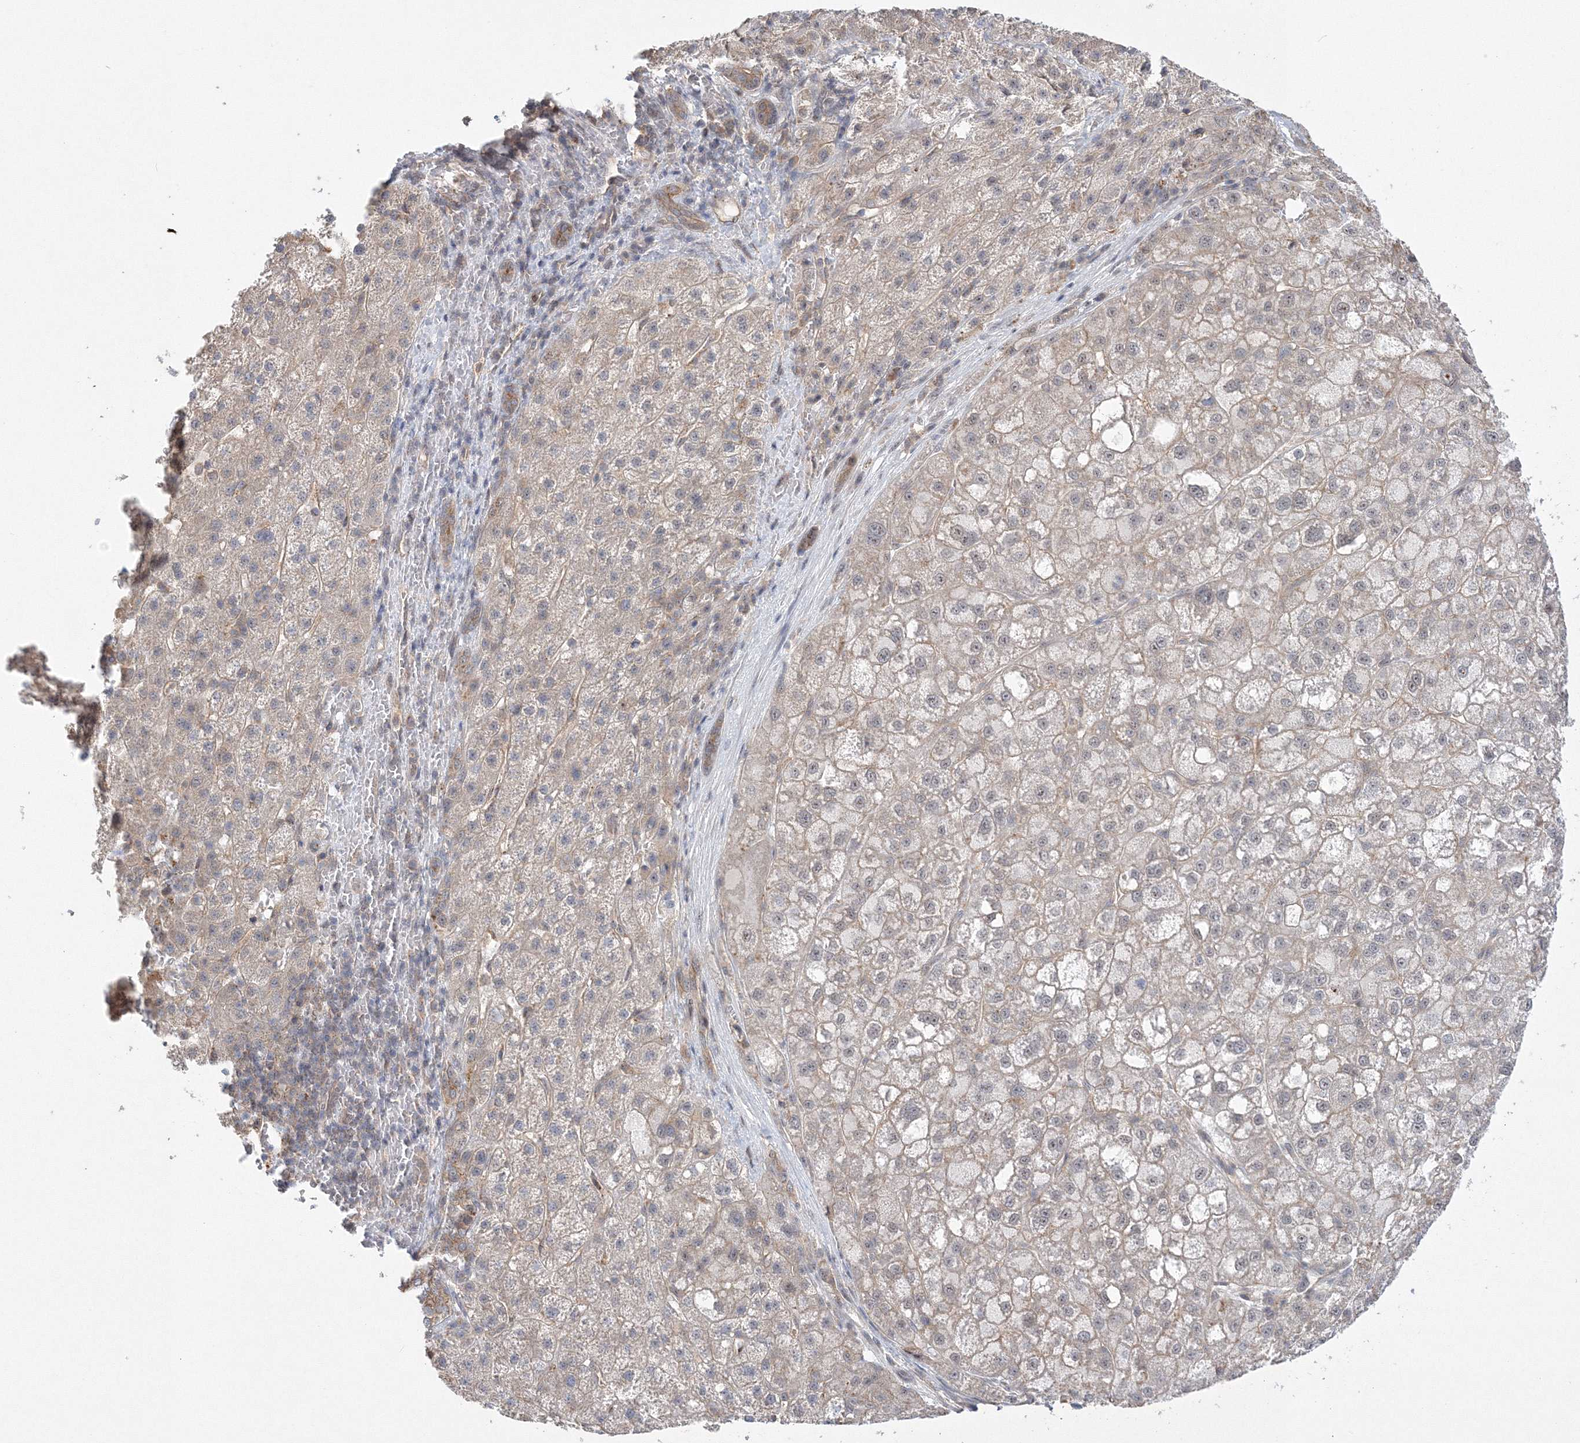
{"staining": {"intensity": "weak", "quantity": ">75%", "location": "cytoplasmic/membranous,nuclear"}, "tissue": "liver cancer", "cell_type": "Tumor cells", "image_type": "cancer", "snomed": [{"axis": "morphology", "description": "Carcinoma, Hepatocellular, NOS"}, {"axis": "topography", "description": "Liver"}], "caption": "High-magnification brightfield microscopy of liver cancer (hepatocellular carcinoma) stained with DAB (brown) and counterstained with hematoxylin (blue). tumor cells exhibit weak cytoplasmic/membranous and nuclear expression is present in about>75% of cells. (IHC, brightfield microscopy, high magnification).", "gene": "AASDH", "patient": {"sex": "male", "age": 57}}